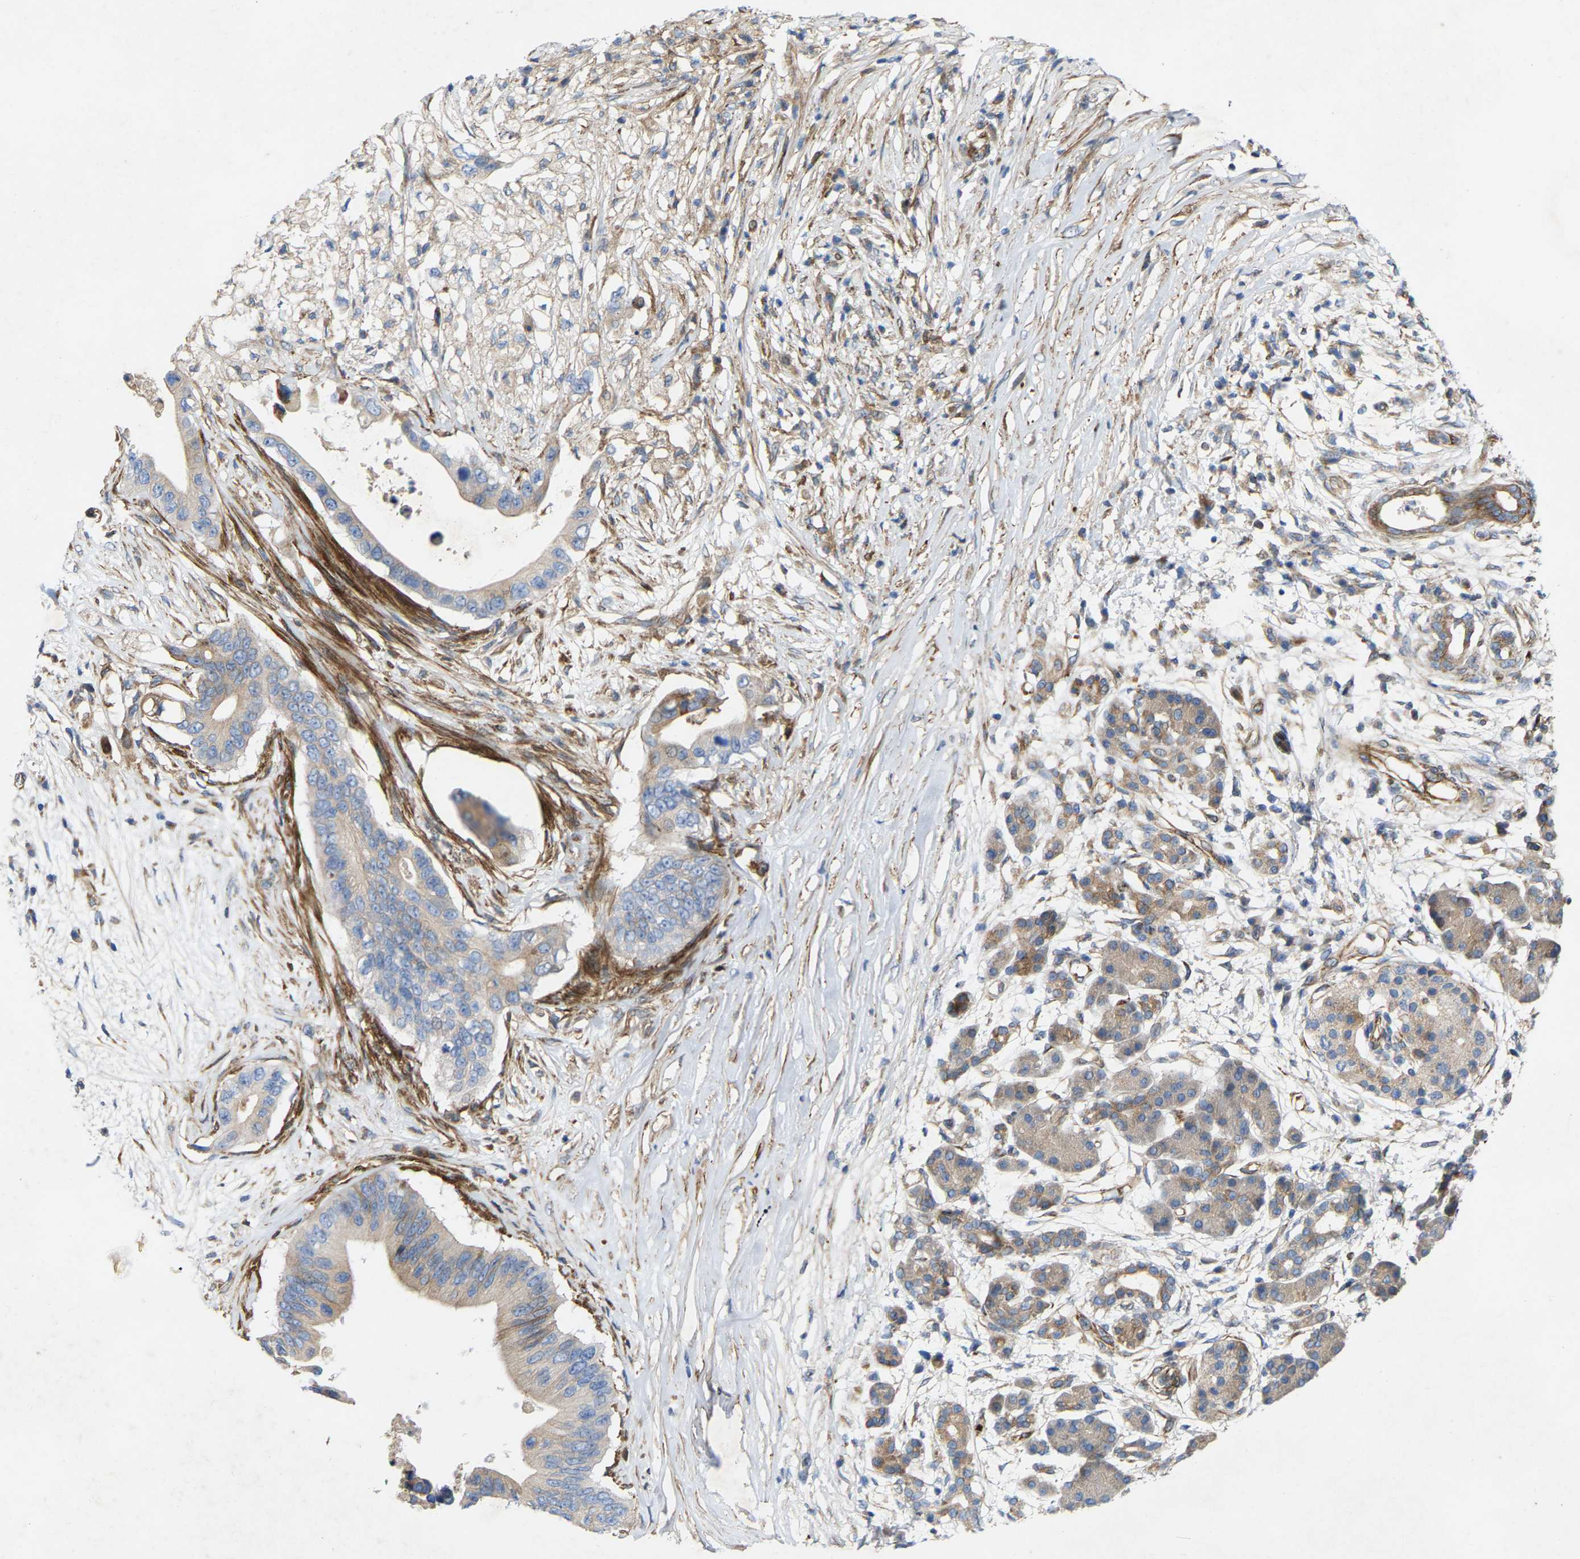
{"staining": {"intensity": "moderate", "quantity": "25%-75%", "location": "cytoplasmic/membranous"}, "tissue": "pancreatic cancer", "cell_type": "Tumor cells", "image_type": "cancer", "snomed": [{"axis": "morphology", "description": "Adenocarcinoma, NOS"}, {"axis": "topography", "description": "Pancreas"}], "caption": "Pancreatic cancer (adenocarcinoma) stained with a brown dye displays moderate cytoplasmic/membranous positive expression in about 25%-75% of tumor cells.", "gene": "TOR1B", "patient": {"sex": "male", "age": 77}}